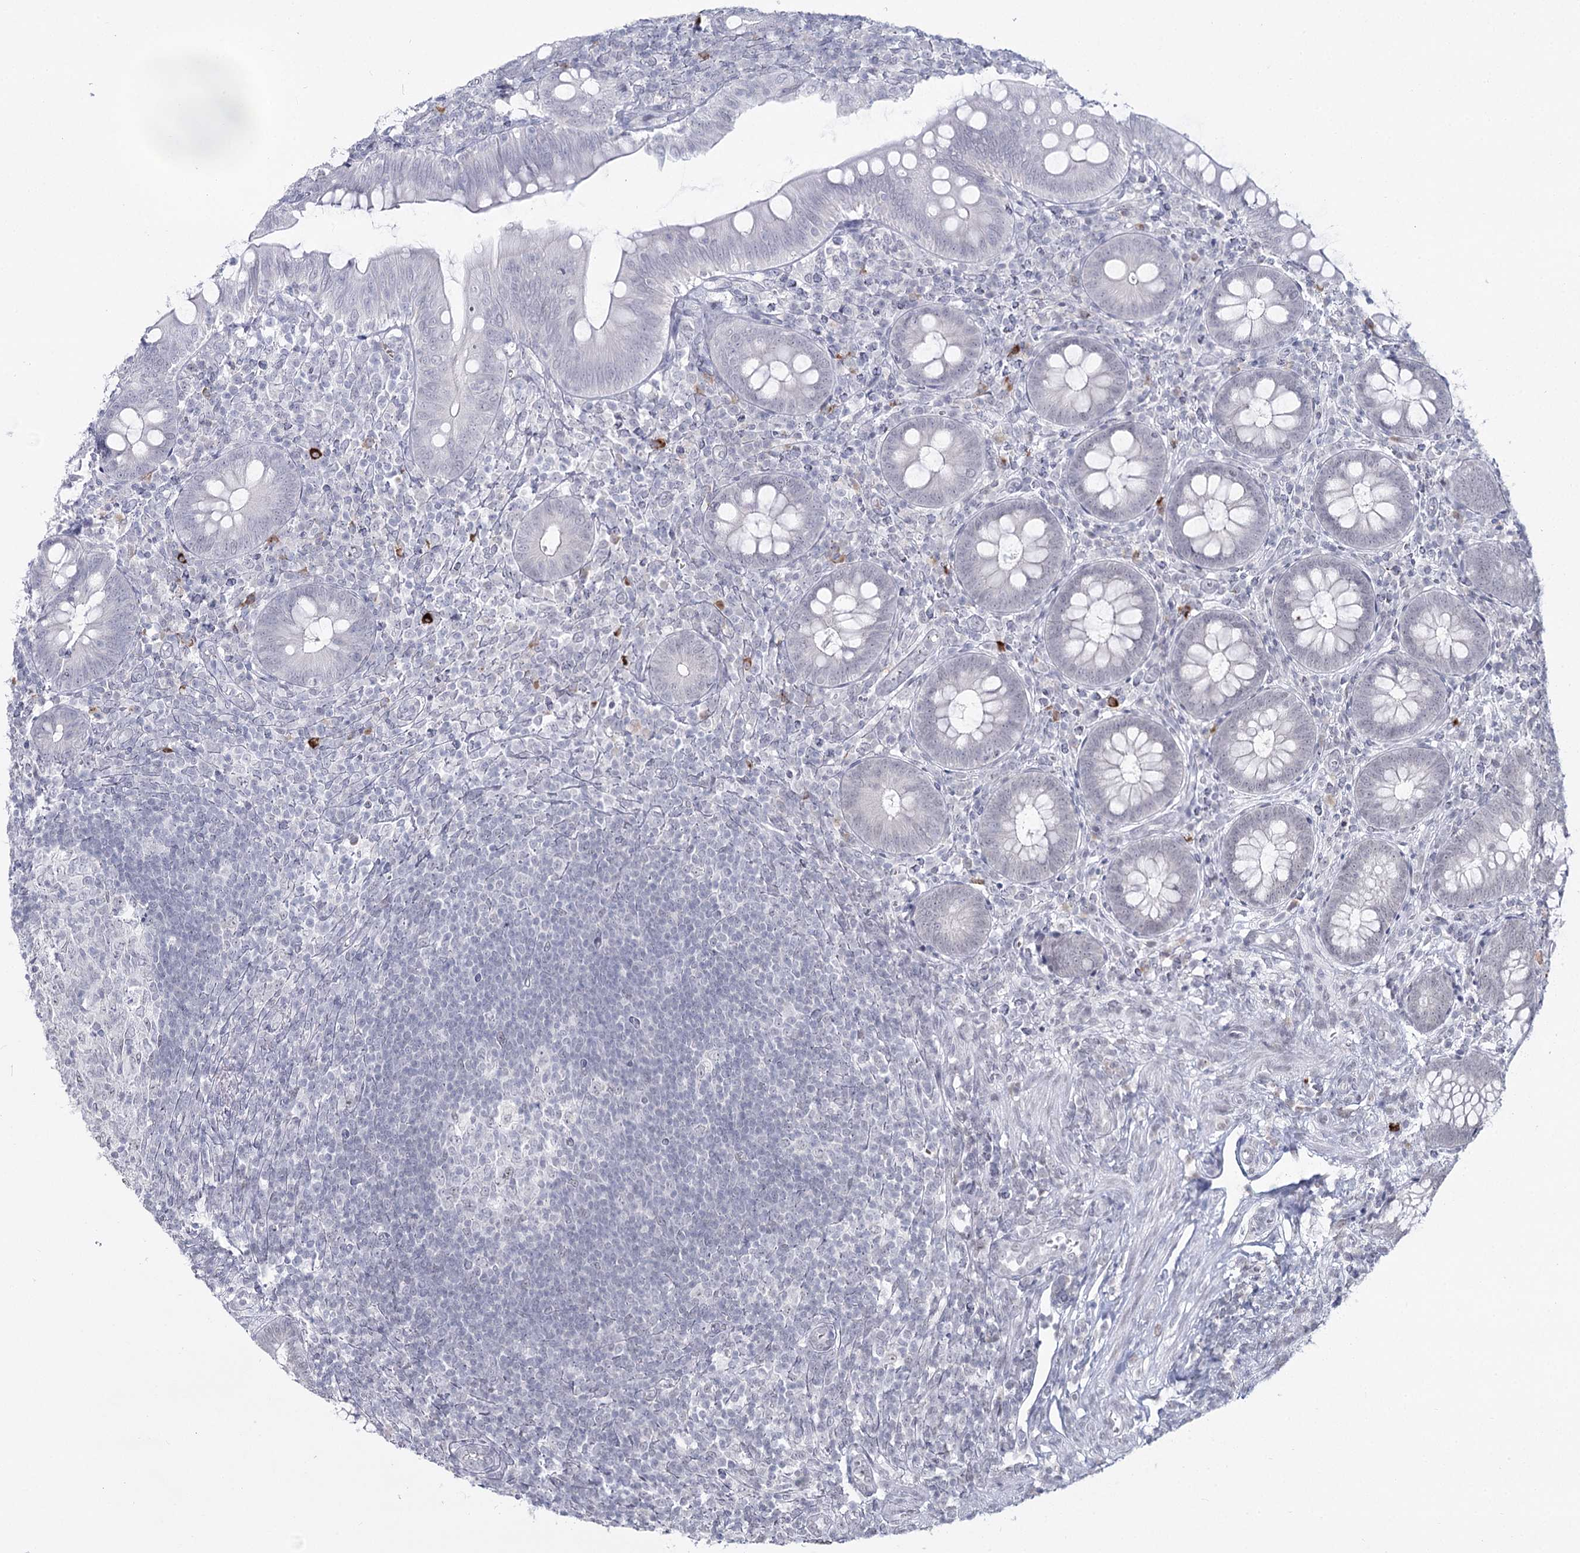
{"staining": {"intensity": "negative", "quantity": "none", "location": "none"}, "tissue": "appendix", "cell_type": "Glandular cells", "image_type": "normal", "snomed": [{"axis": "morphology", "description": "Normal tissue, NOS"}, {"axis": "topography", "description": "Appendix"}], "caption": "IHC of normal appendix shows no positivity in glandular cells.", "gene": "LY6G5C", "patient": {"sex": "male", "age": 14}}